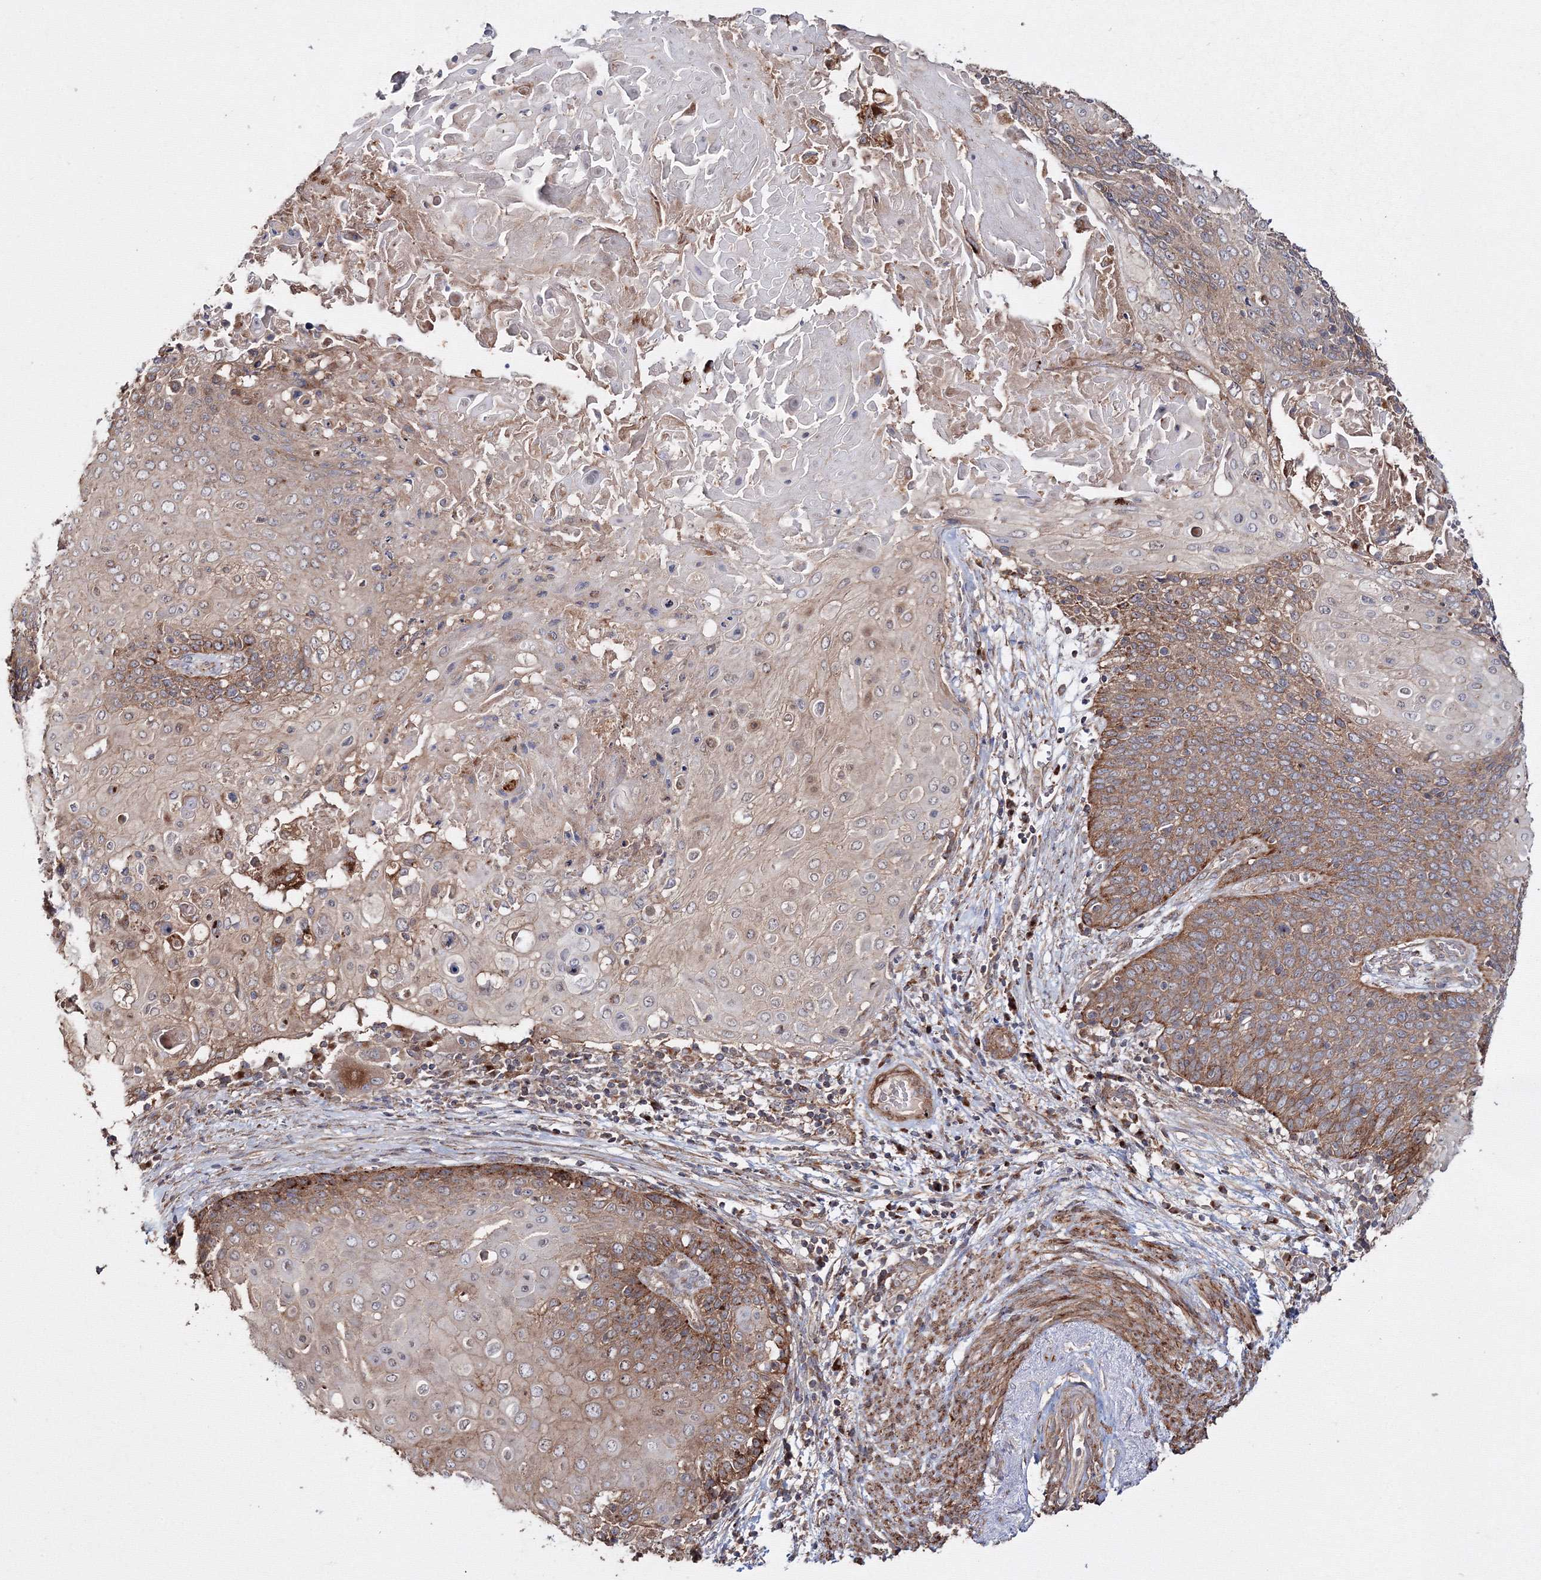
{"staining": {"intensity": "moderate", "quantity": ">75%", "location": "cytoplasmic/membranous"}, "tissue": "cervical cancer", "cell_type": "Tumor cells", "image_type": "cancer", "snomed": [{"axis": "morphology", "description": "Squamous cell carcinoma, NOS"}, {"axis": "topography", "description": "Cervix"}], "caption": "Tumor cells reveal medium levels of moderate cytoplasmic/membranous staining in about >75% of cells in human cervical squamous cell carcinoma. Using DAB (3,3'-diaminobenzidine) (brown) and hematoxylin (blue) stains, captured at high magnification using brightfield microscopy.", "gene": "DDO", "patient": {"sex": "female", "age": 39}}